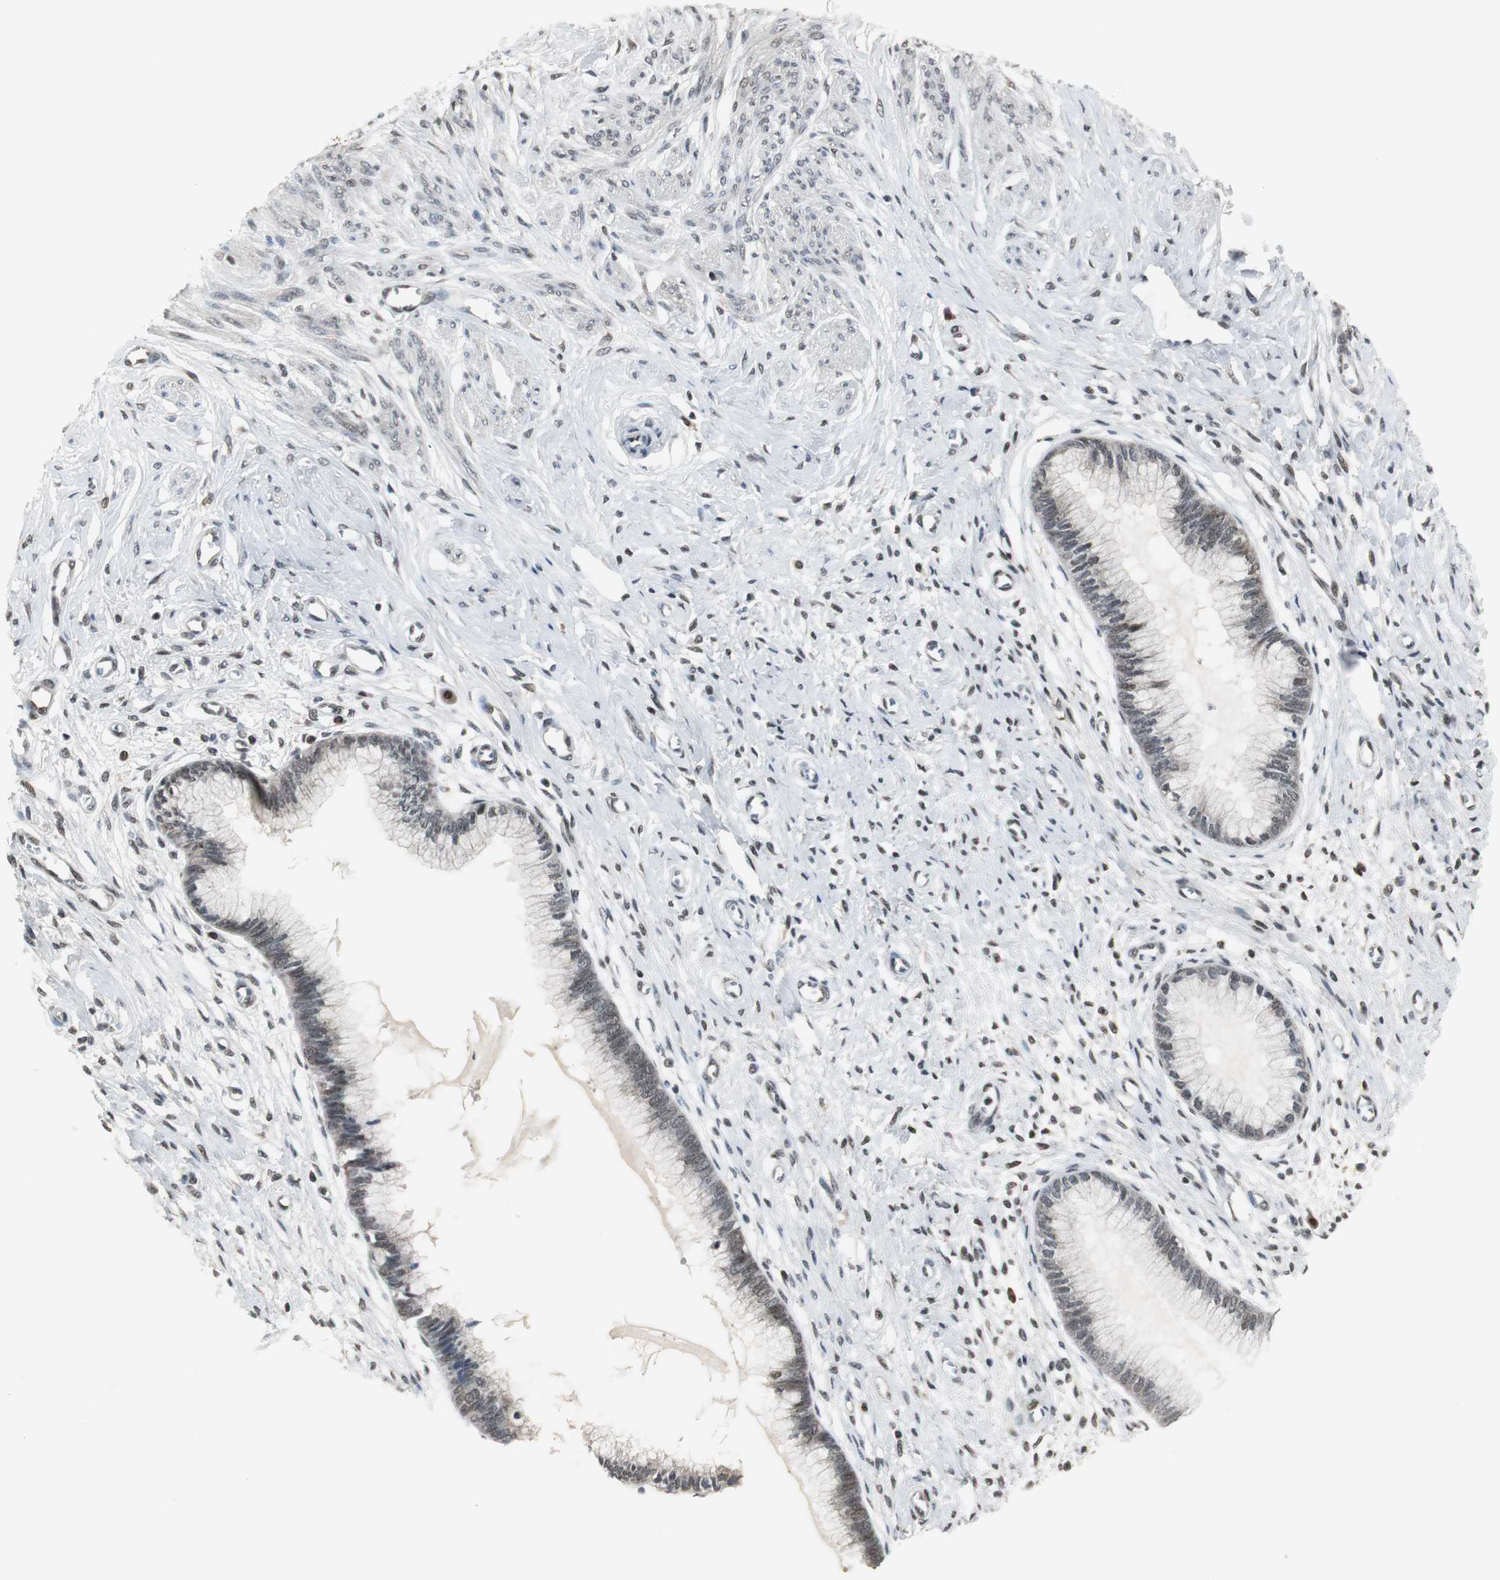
{"staining": {"intensity": "weak", "quantity": "25%-75%", "location": "nuclear"}, "tissue": "cervix", "cell_type": "Glandular cells", "image_type": "normal", "snomed": [{"axis": "morphology", "description": "Normal tissue, NOS"}, {"axis": "topography", "description": "Cervix"}], "caption": "DAB (3,3'-diaminobenzidine) immunohistochemical staining of benign cervix shows weak nuclear protein staining in approximately 25%-75% of glandular cells.", "gene": "MPG", "patient": {"sex": "female", "age": 55}}